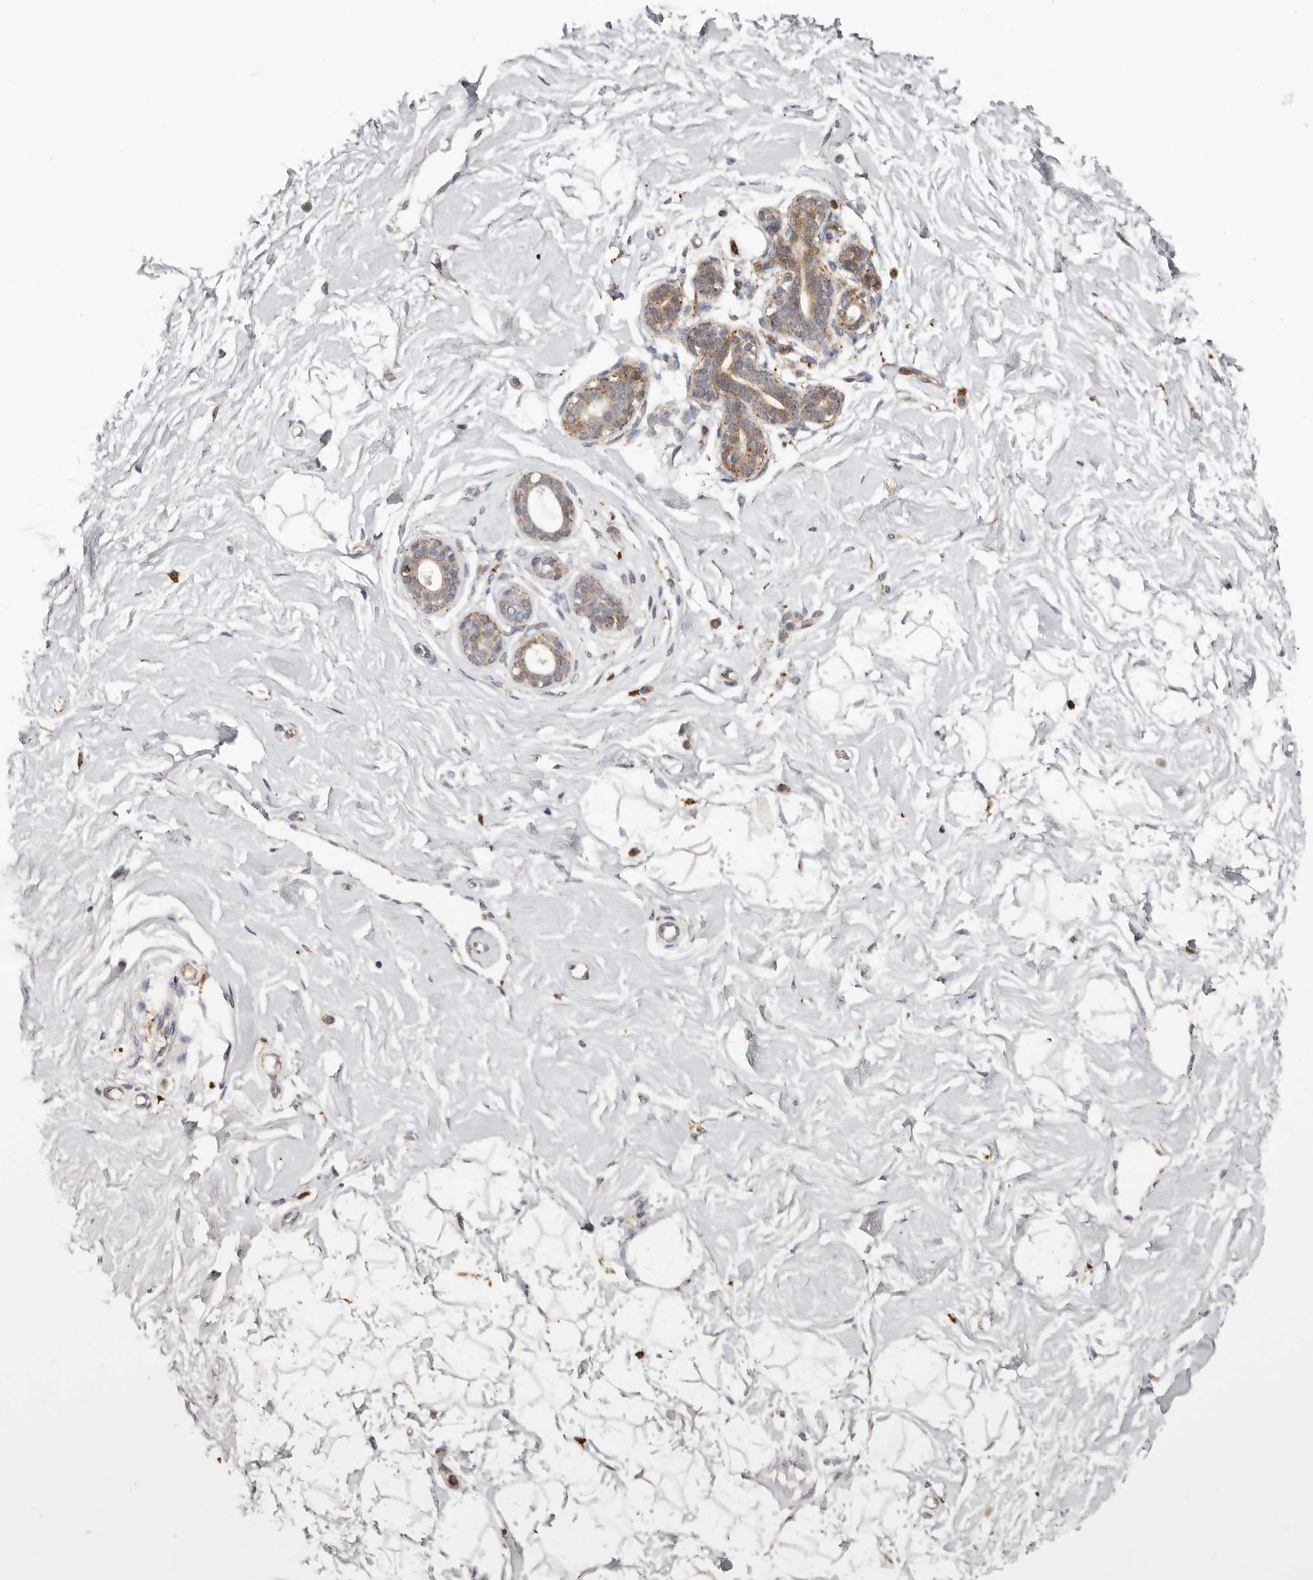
{"staining": {"intensity": "negative", "quantity": "none", "location": "none"}, "tissue": "breast", "cell_type": "Adipocytes", "image_type": "normal", "snomed": [{"axis": "morphology", "description": "Normal tissue, NOS"}, {"axis": "morphology", "description": "Adenoma, NOS"}, {"axis": "topography", "description": "Breast"}], "caption": "The immunohistochemistry image has no significant expression in adipocytes of breast. The staining is performed using DAB brown chromogen with nuclei counter-stained in using hematoxylin.", "gene": "GRN", "patient": {"sex": "female", "age": 23}}